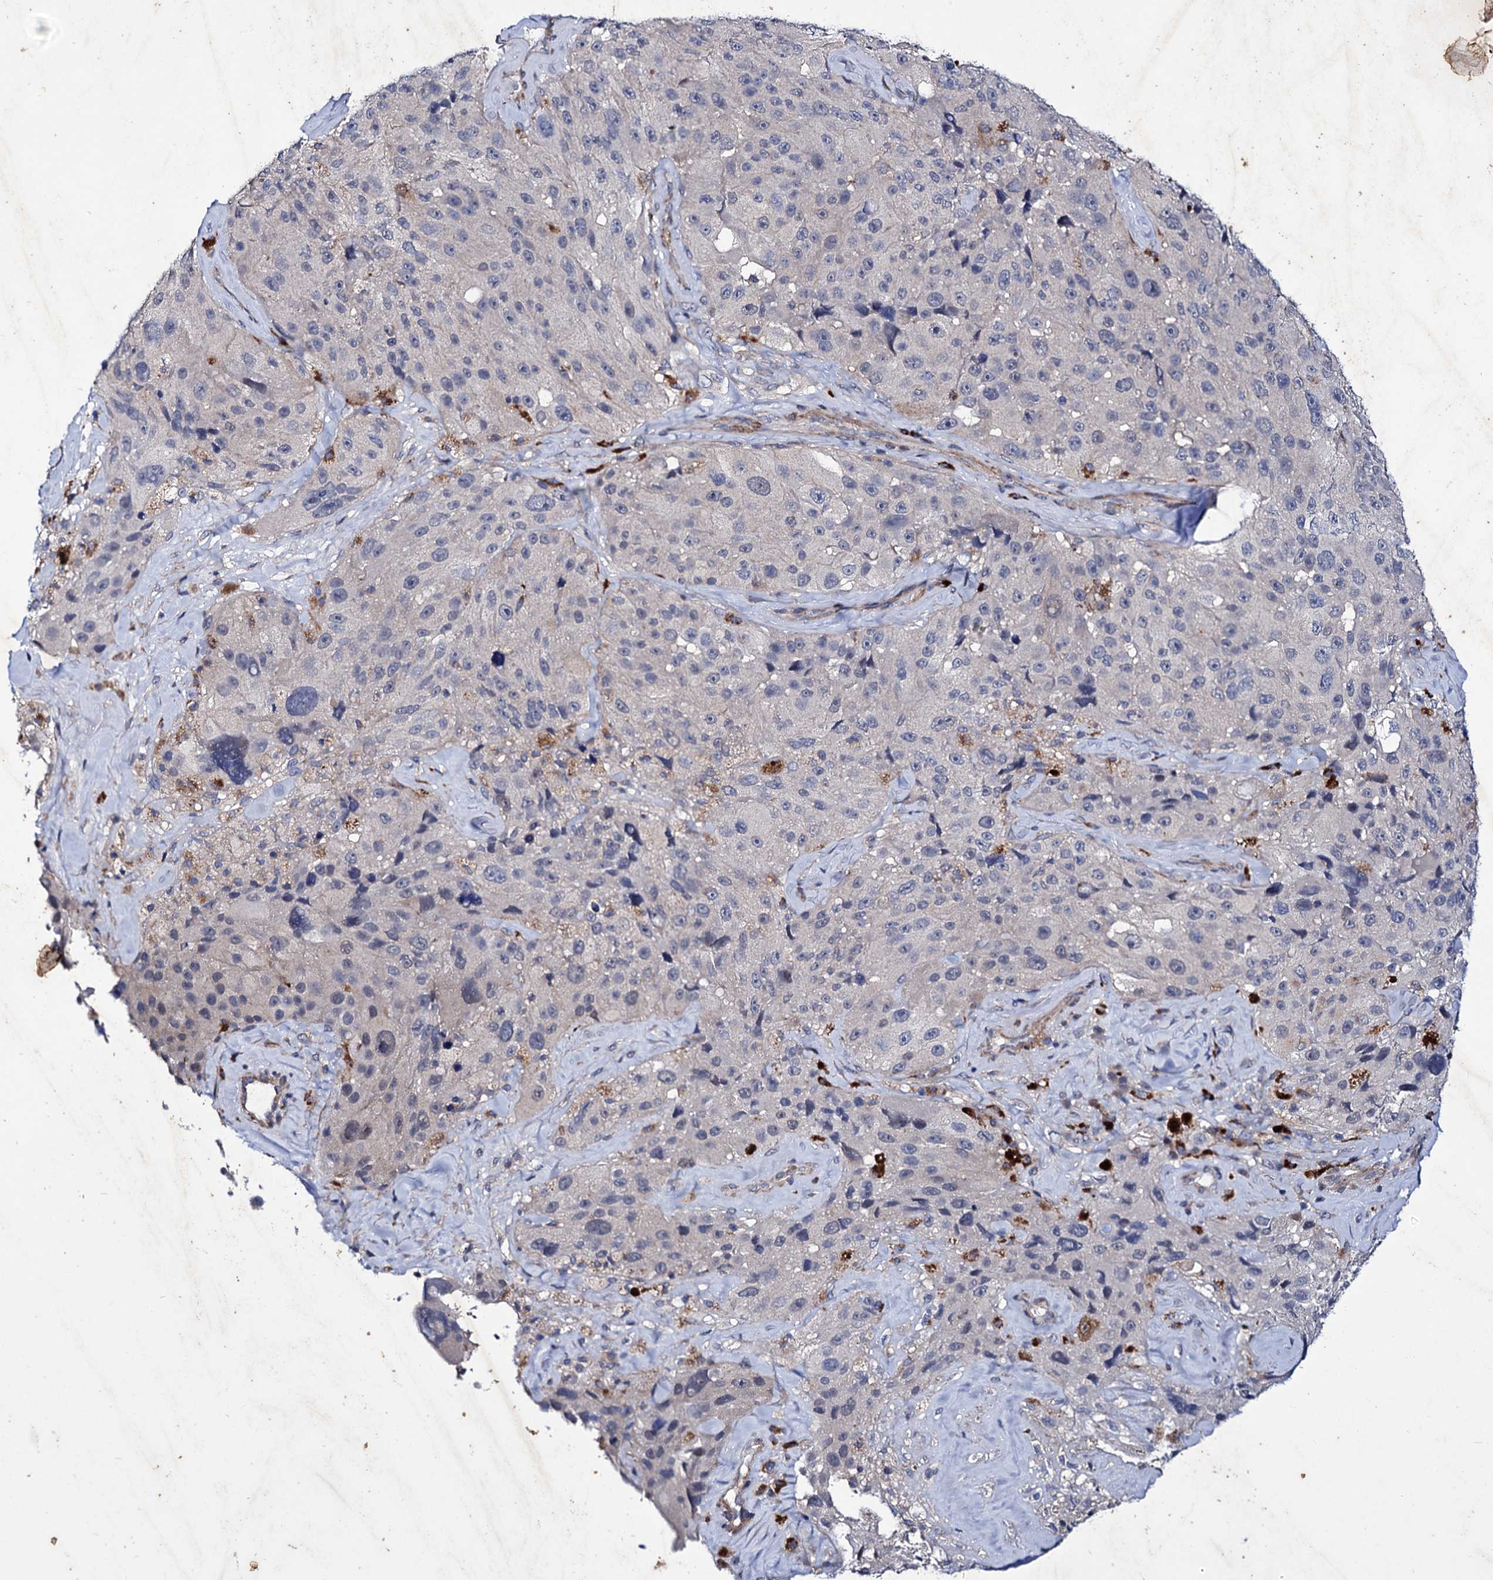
{"staining": {"intensity": "negative", "quantity": "none", "location": "none"}, "tissue": "melanoma", "cell_type": "Tumor cells", "image_type": "cancer", "snomed": [{"axis": "morphology", "description": "Malignant melanoma, Metastatic site"}, {"axis": "topography", "description": "Lymph node"}], "caption": "The image demonstrates no significant expression in tumor cells of melanoma. The staining was performed using DAB to visualize the protein expression in brown, while the nuclei were stained in blue with hematoxylin (Magnification: 20x).", "gene": "AXL", "patient": {"sex": "male", "age": 62}}